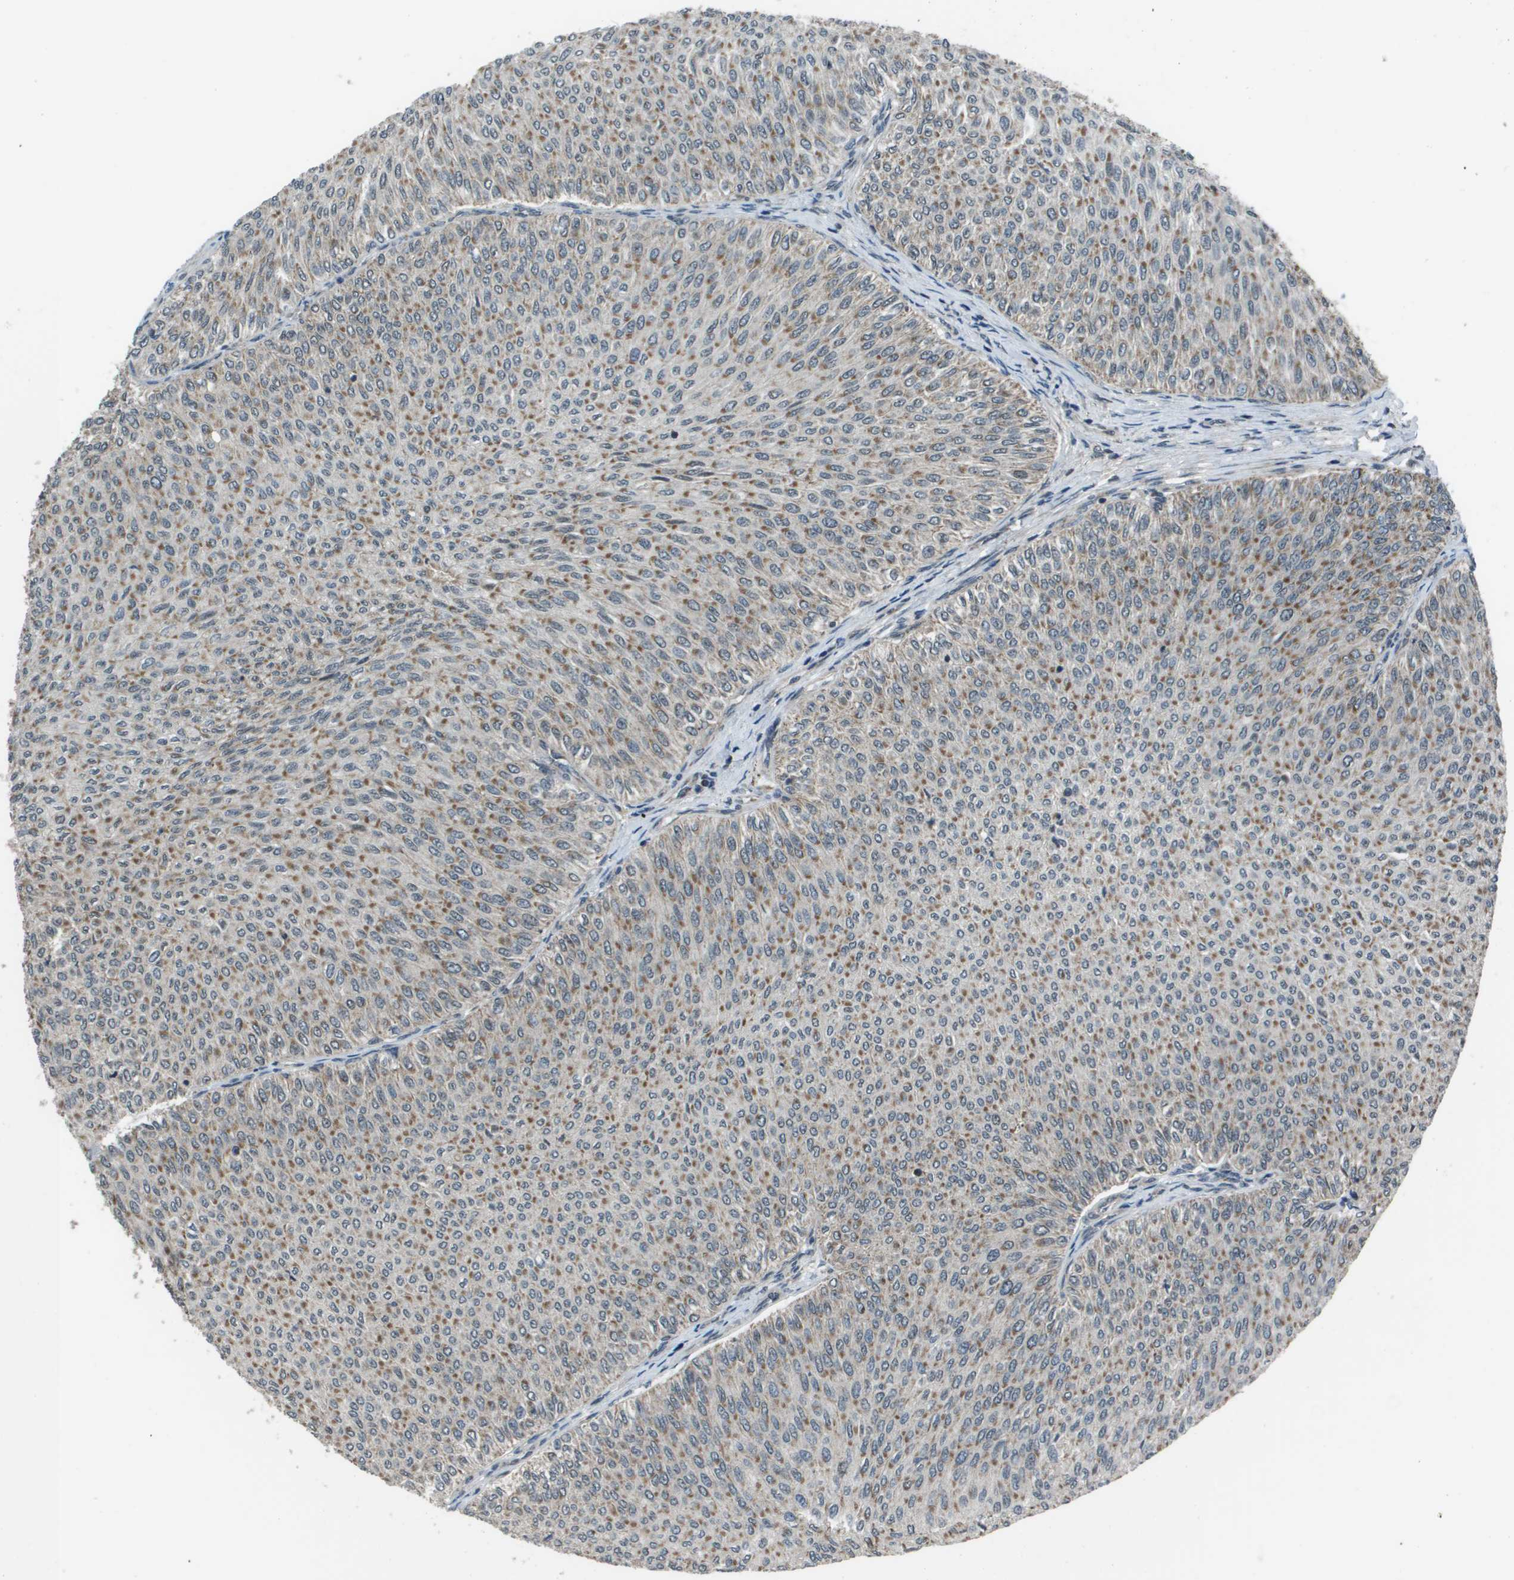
{"staining": {"intensity": "moderate", "quantity": ">75%", "location": "cytoplasmic/membranous"}, "tissue": "urothelial cancer", "cell_type": "Tumor cells", "image_type": "cancer", "snomed": [{"axis": "morphology", "description": "Urothelial carcinoma, Low grade"}, {"axis": "topography", "description": "Urinary bladder"}], "caption": "A micrograph showing moderate cytoplasmic/membranous staining in approximately >75% of tumor cells in urothelial cancer, as visualized by brown immunohistochemical staining.", "gene": "PPFIA1", "patient": {"sex": "male", "age": 78}}